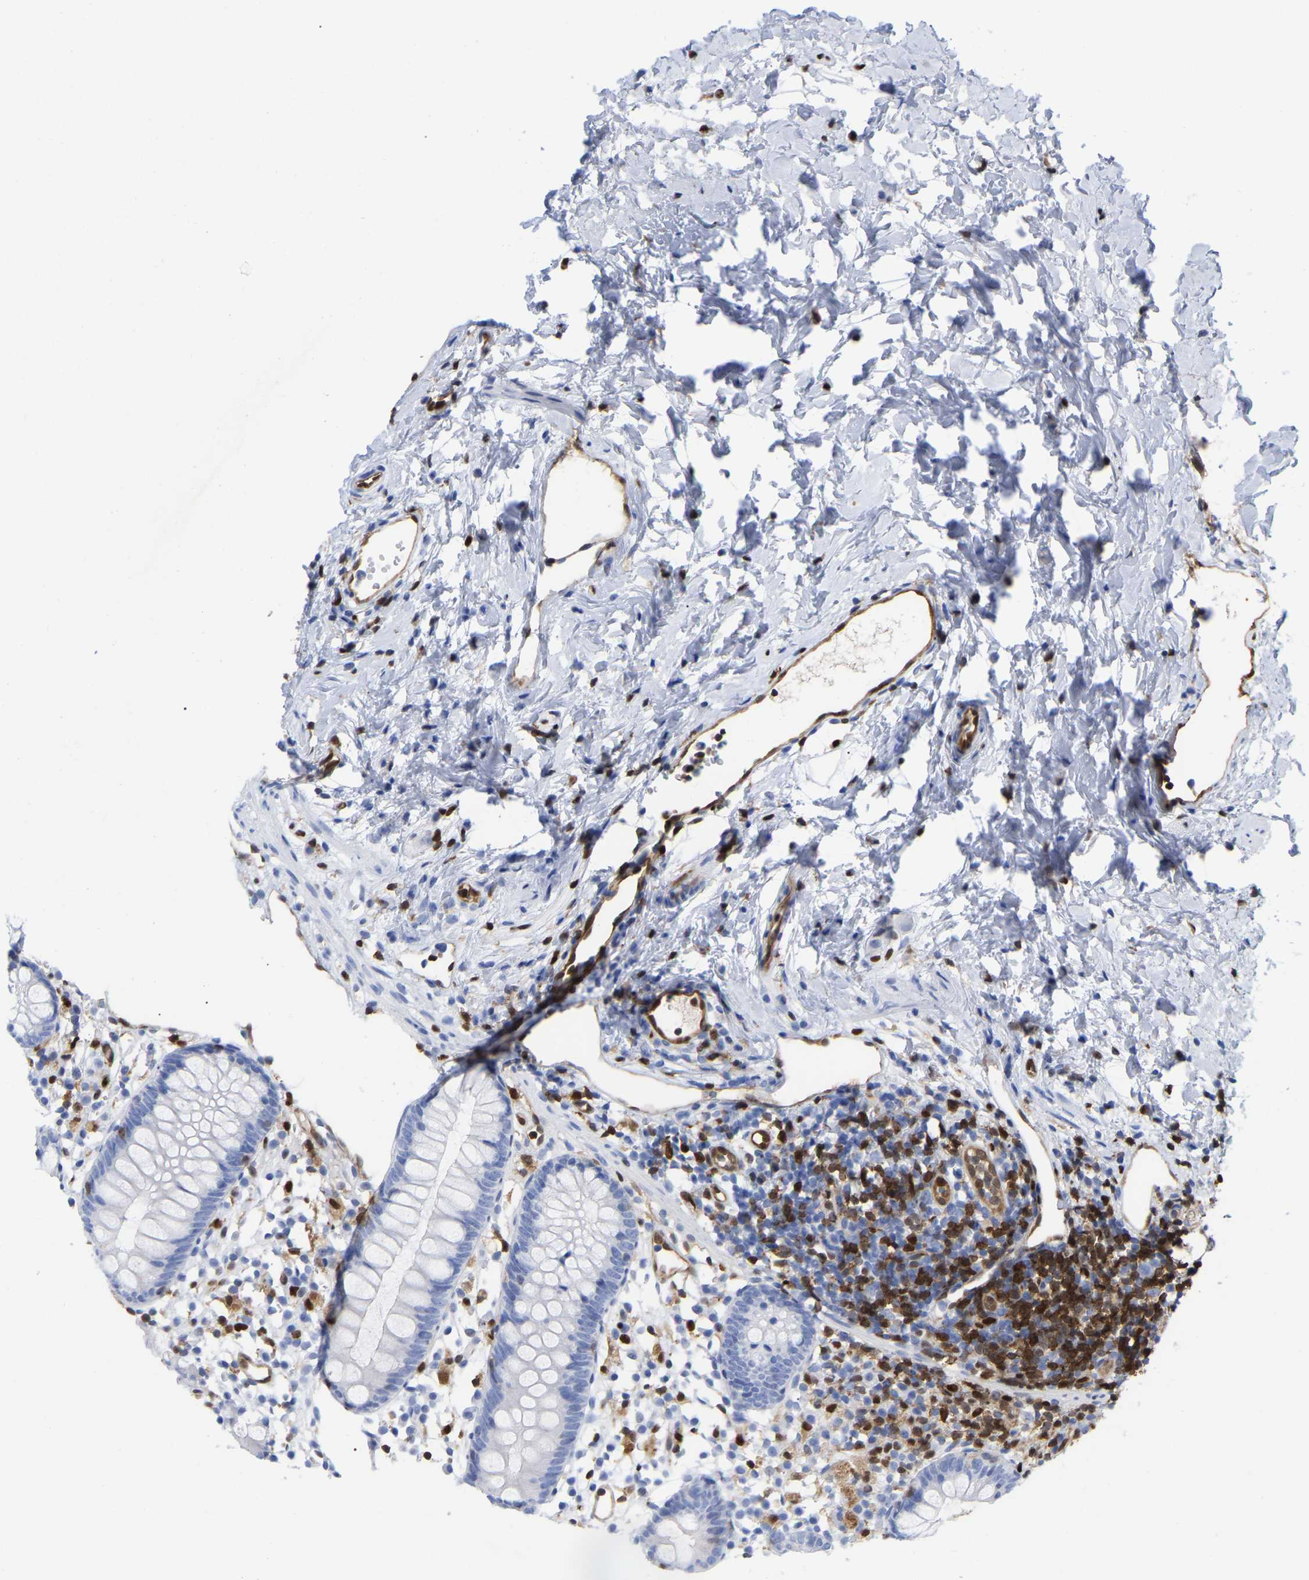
{"staining": {"intensity": "negative", "quantity": "none", "location": "none"}, "tissue": "appendix", "cell_type": "Glandular cells", "image_type": "normal", "snomed": [{"axis": "morphology", "description": "Normal tissue, NOS"}, {"axis": "topography", "description": "Appendix"}], "caption": "IHC of benign appendix reveals no staining in glandular cells.", "gene": "GIMAP4", "patient": {"sex": "female", "age": 20}}